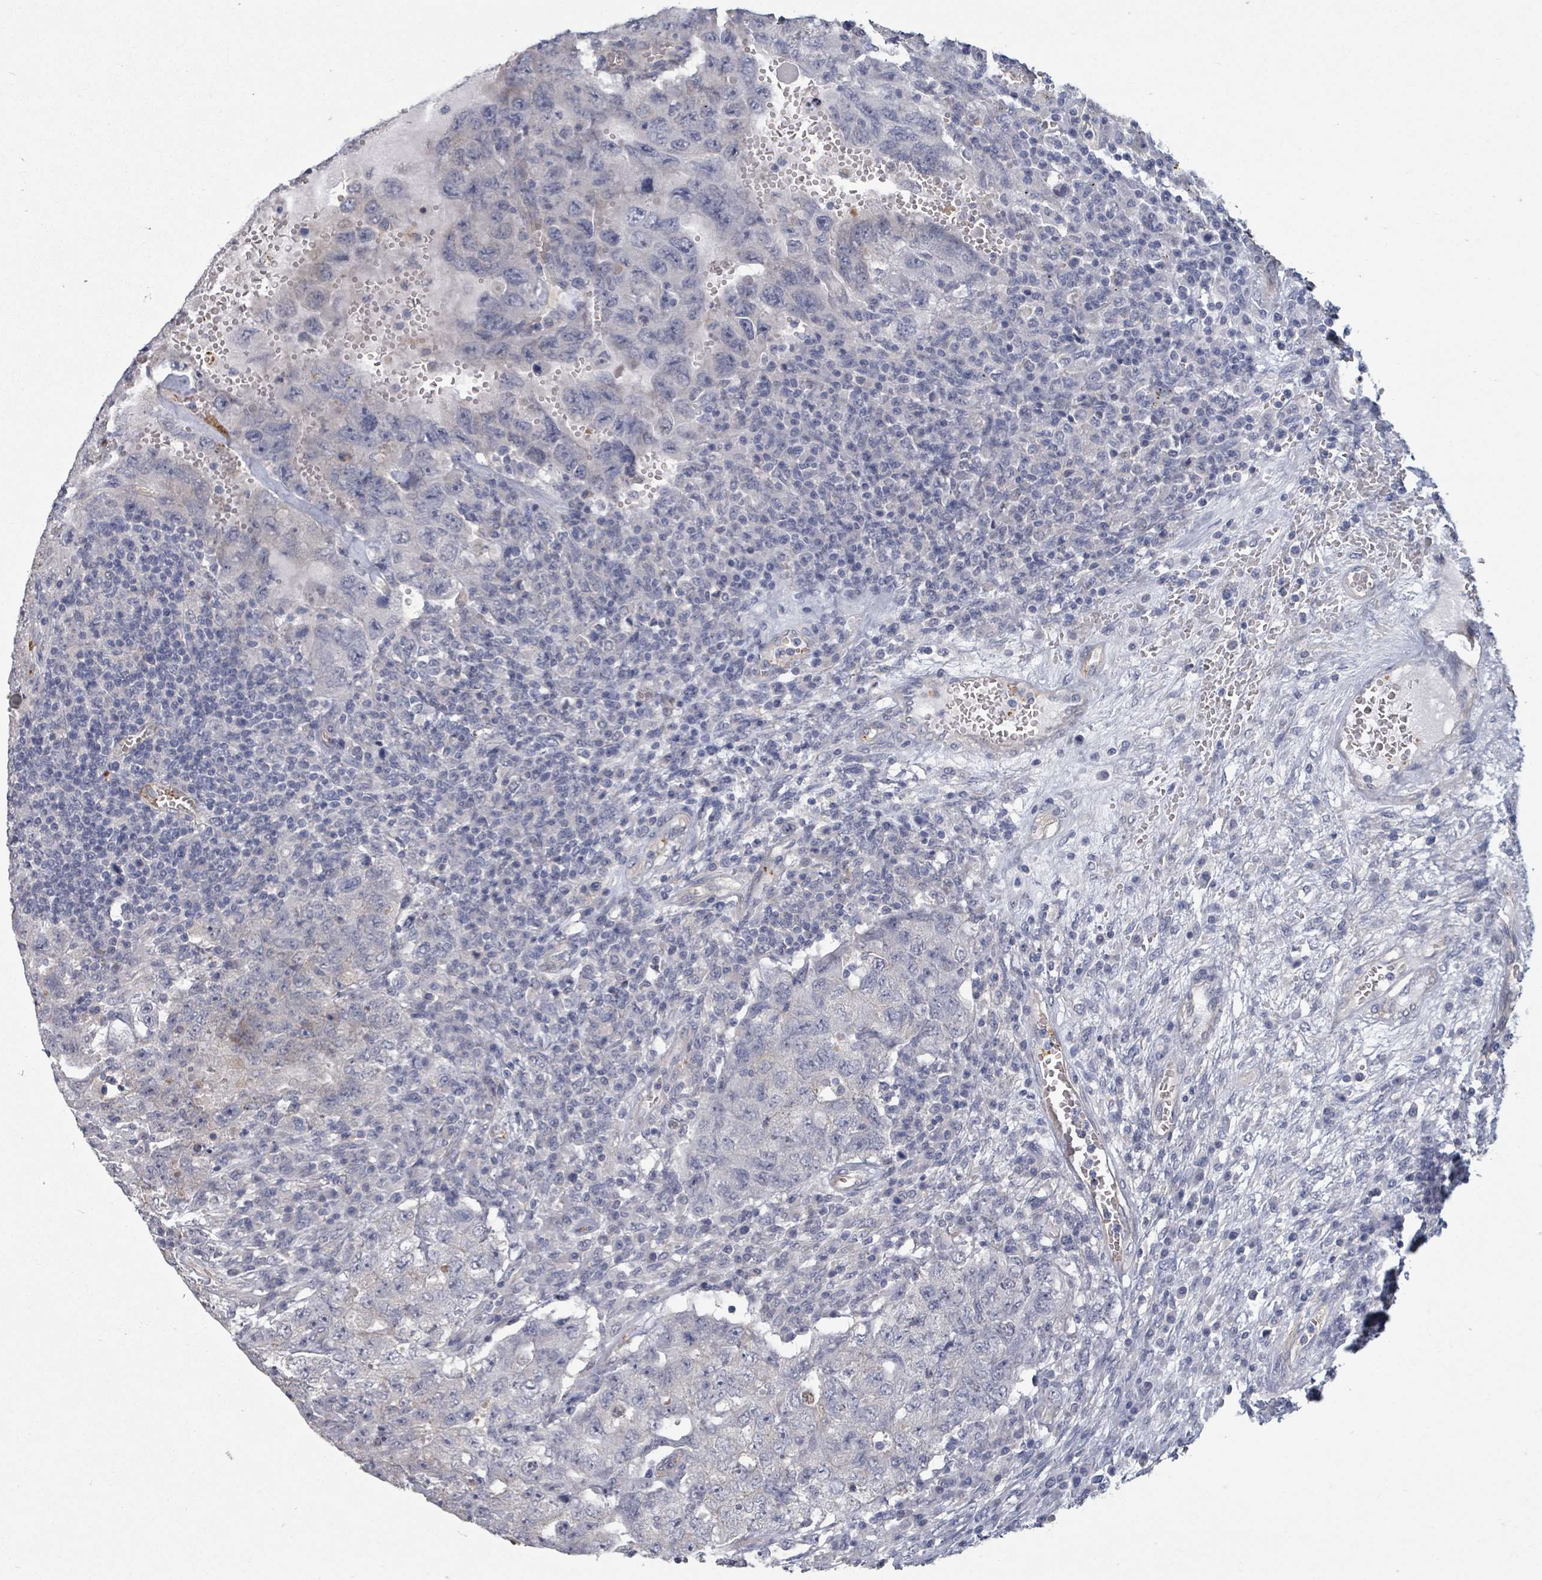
{"staining": {"intensity": "negative", "quantity": "none", "location": "none"}, "tissue": "testis cancer", "cell_type": "Tumor cells", "image_type": "cancer", "snomed": [{"axis": "morphology", "description": "Carcinoma, Embryonal, NOS"}, {"axis": "topography", "description": "Testis"}], "caption": "IHC micrograph of neoplastic tissue: human testis cancer stained with DAB (3,3'-diaminobenzidine) demonstrates no significant protein expression in tumor cells. Nuclei are stained in blue.", "gene": "PLAUR", "patient": {"sex": "male", "age": 26}}